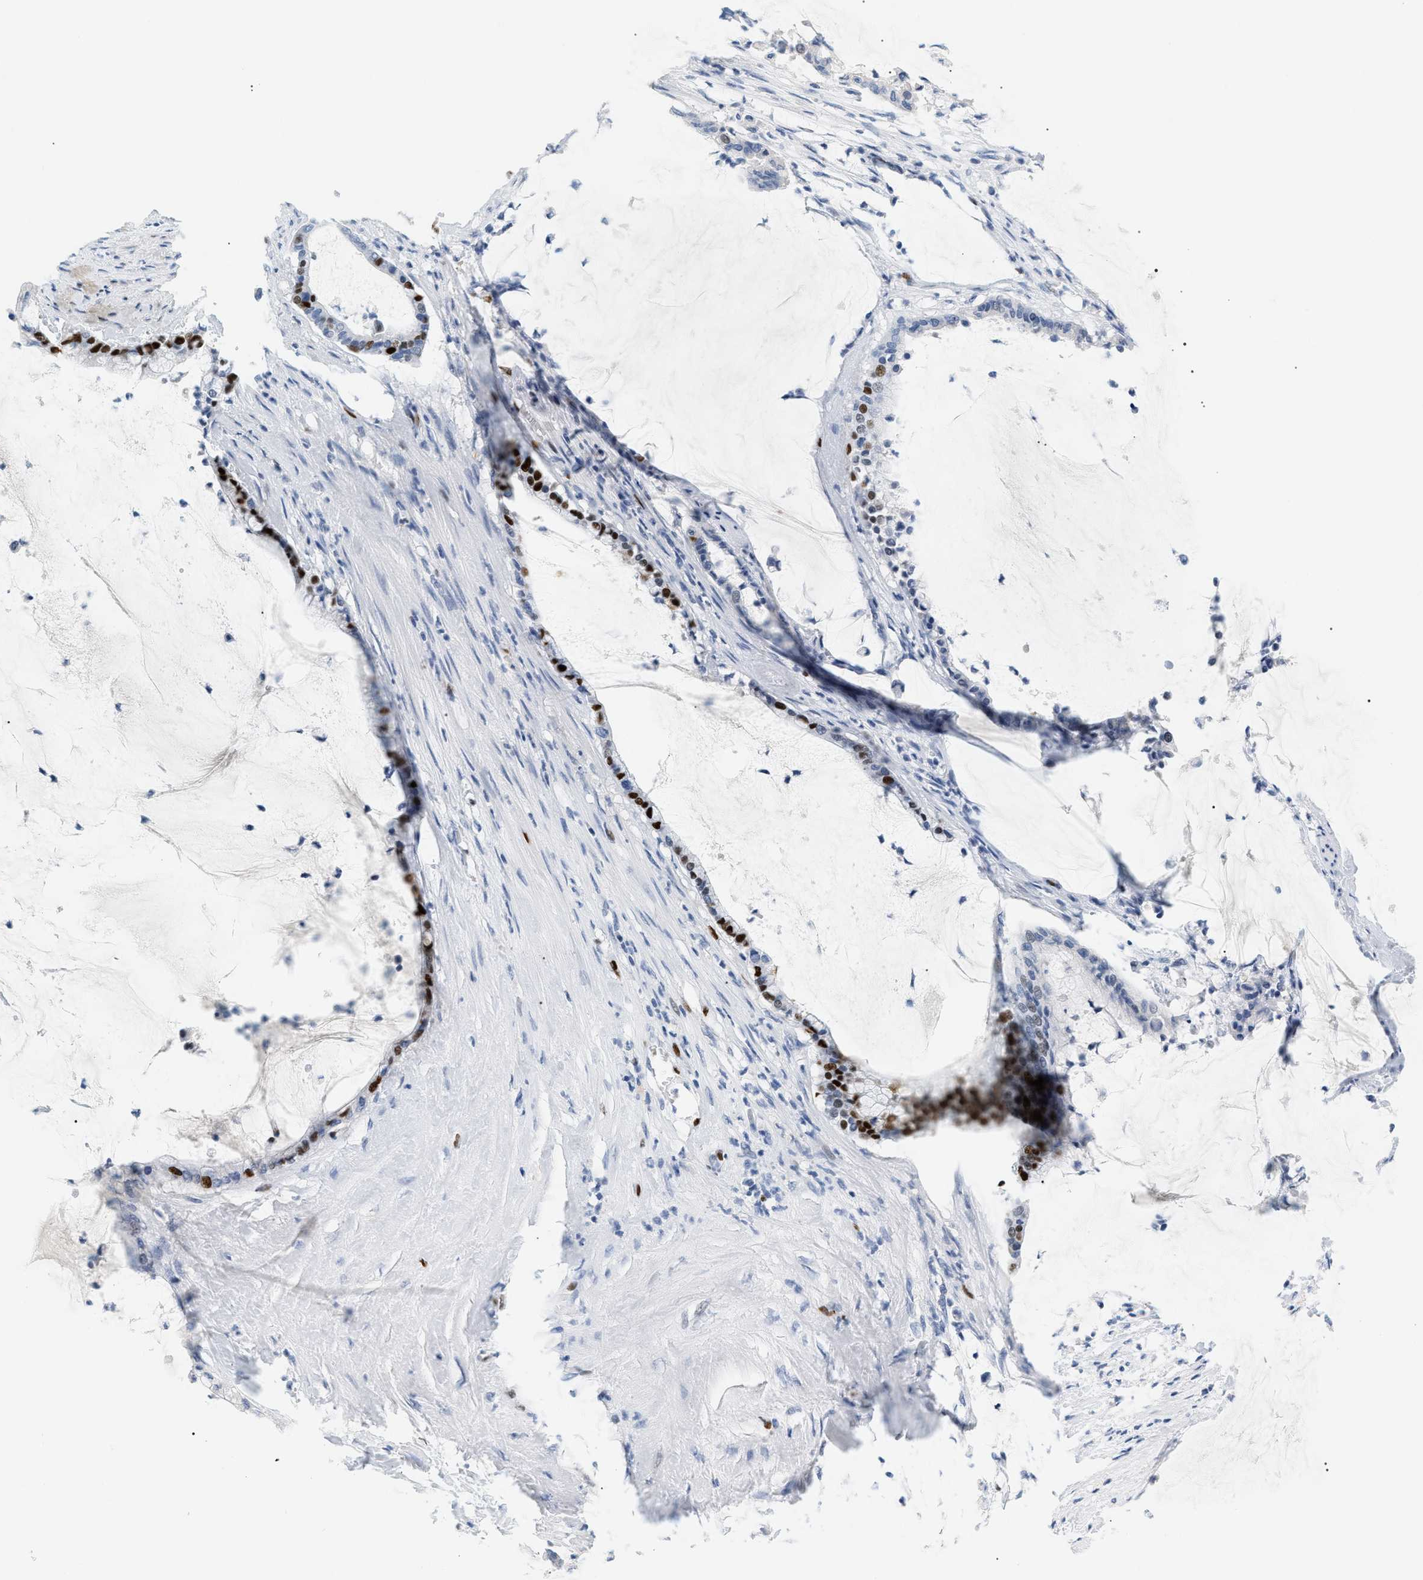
{"staining": {"intensity": "strong", "quantity": "25%-75%", "location": "nuclear"}, "tissue": "pancreatic cancer", "cell_type": "Tumor cells", "image_type": "cancer", "snomed": [{"axis": "morphology", "description": "Adenocarcinoma, NOS"}, {"axis": "topography", "description": "Pancreas"}], "caption": "Adenocarcinoma (pancreatic) tissue demonstrates strong nuclear staining in approximately 25%-75% of tumor cells, visualized by immunohistochemistry.", "gene": "MCM7", "patient": {"sex": "male", "age": 41}}